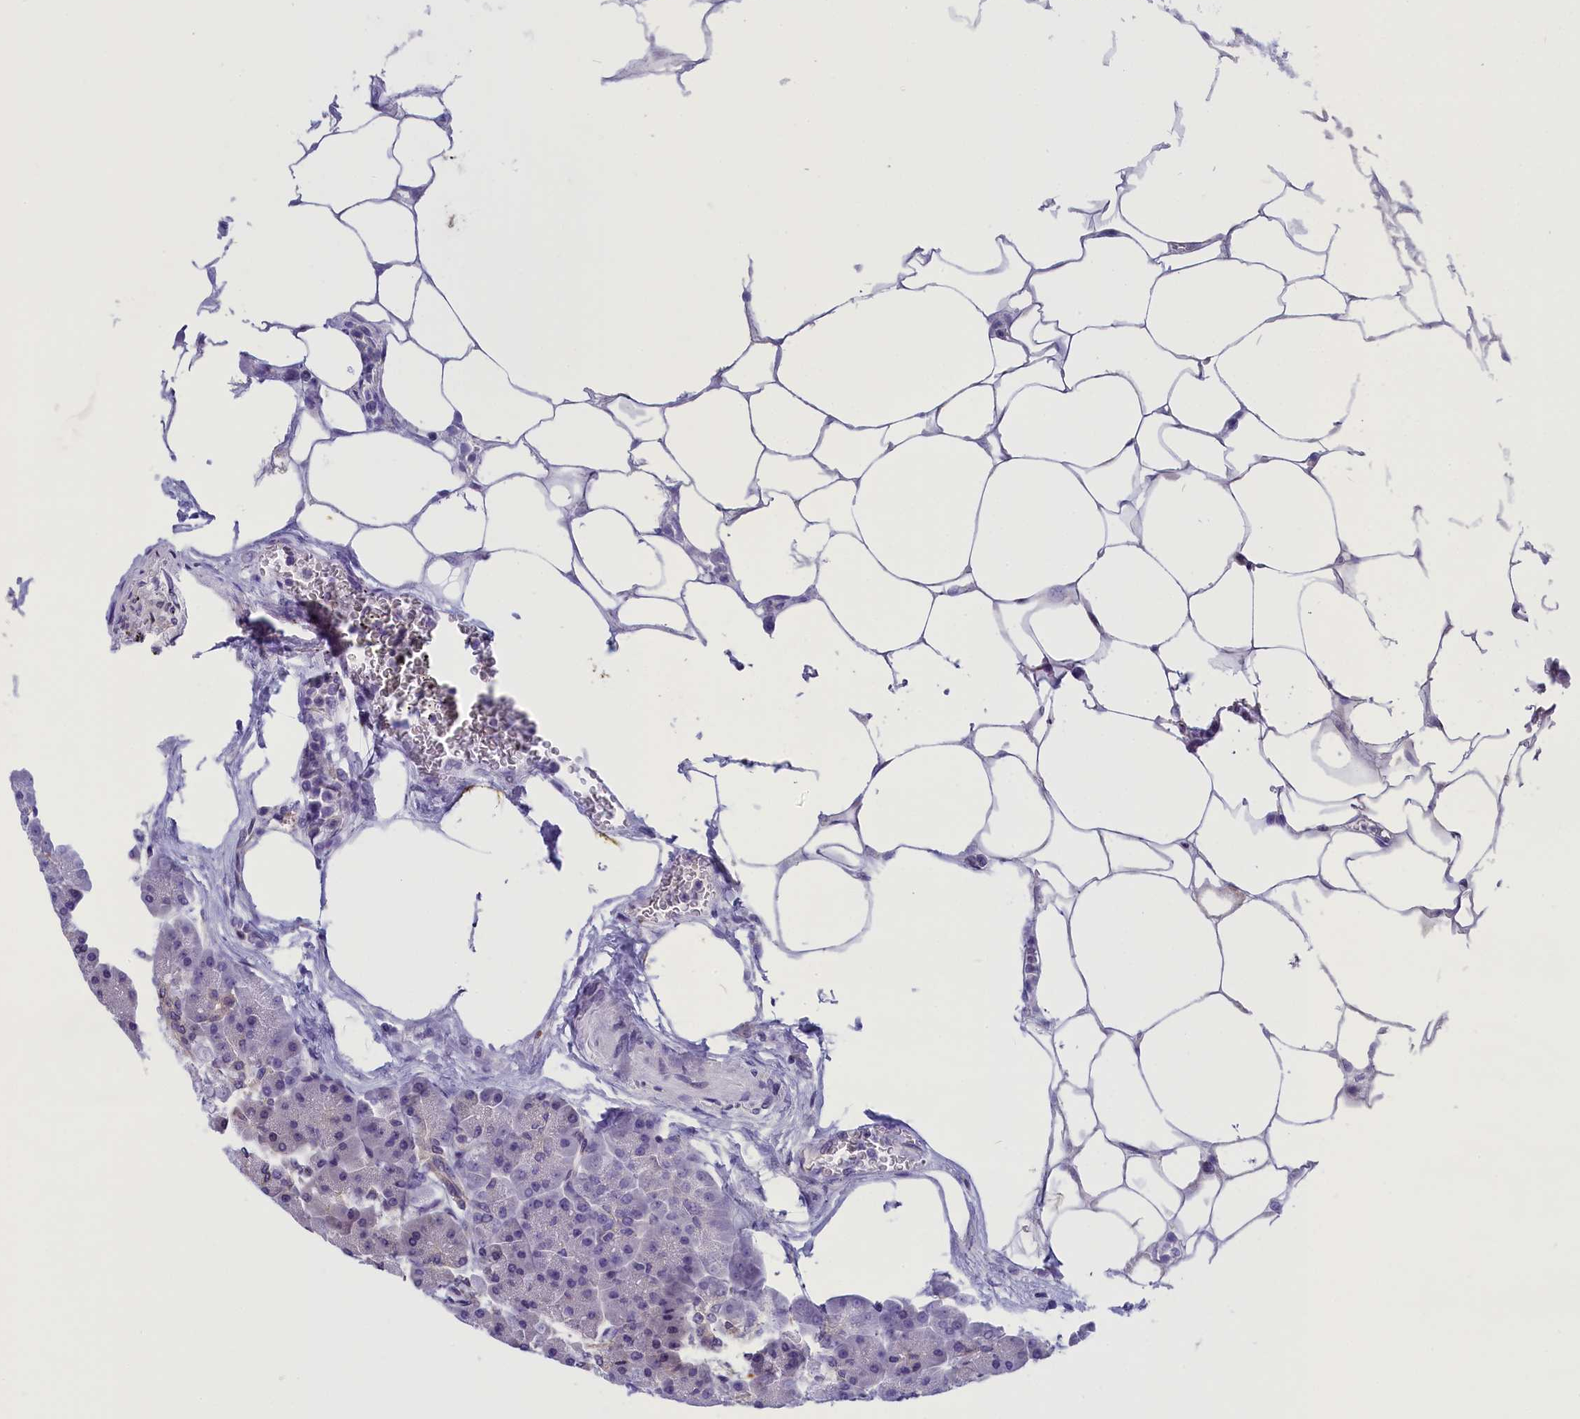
{"staining": {"intensity": "moderate", "quantity": "<25%", "location": "cytoplasmic/membranous"}, "tissue": "pancreas", "cell_type": "Exocrine glandular cells", "image_type": "normal", "snomed": [{"axis": "morphology", "description": "Normal tissue, NOS"}, {"axis": "topography", "description": "Pancreas"}], "caption": "Immunohistochemistry image of normal pancreas: pancreas stained using immunohistochemistry reveals low levels of moderate protein expression localized specifically in the cytoplasmic/membranous of exocrine glandular cells, appearing as a cytoplasmic/membranous brown color.", "gene": "ABCC8", "patient": {"sex": "female", "age": 70}}